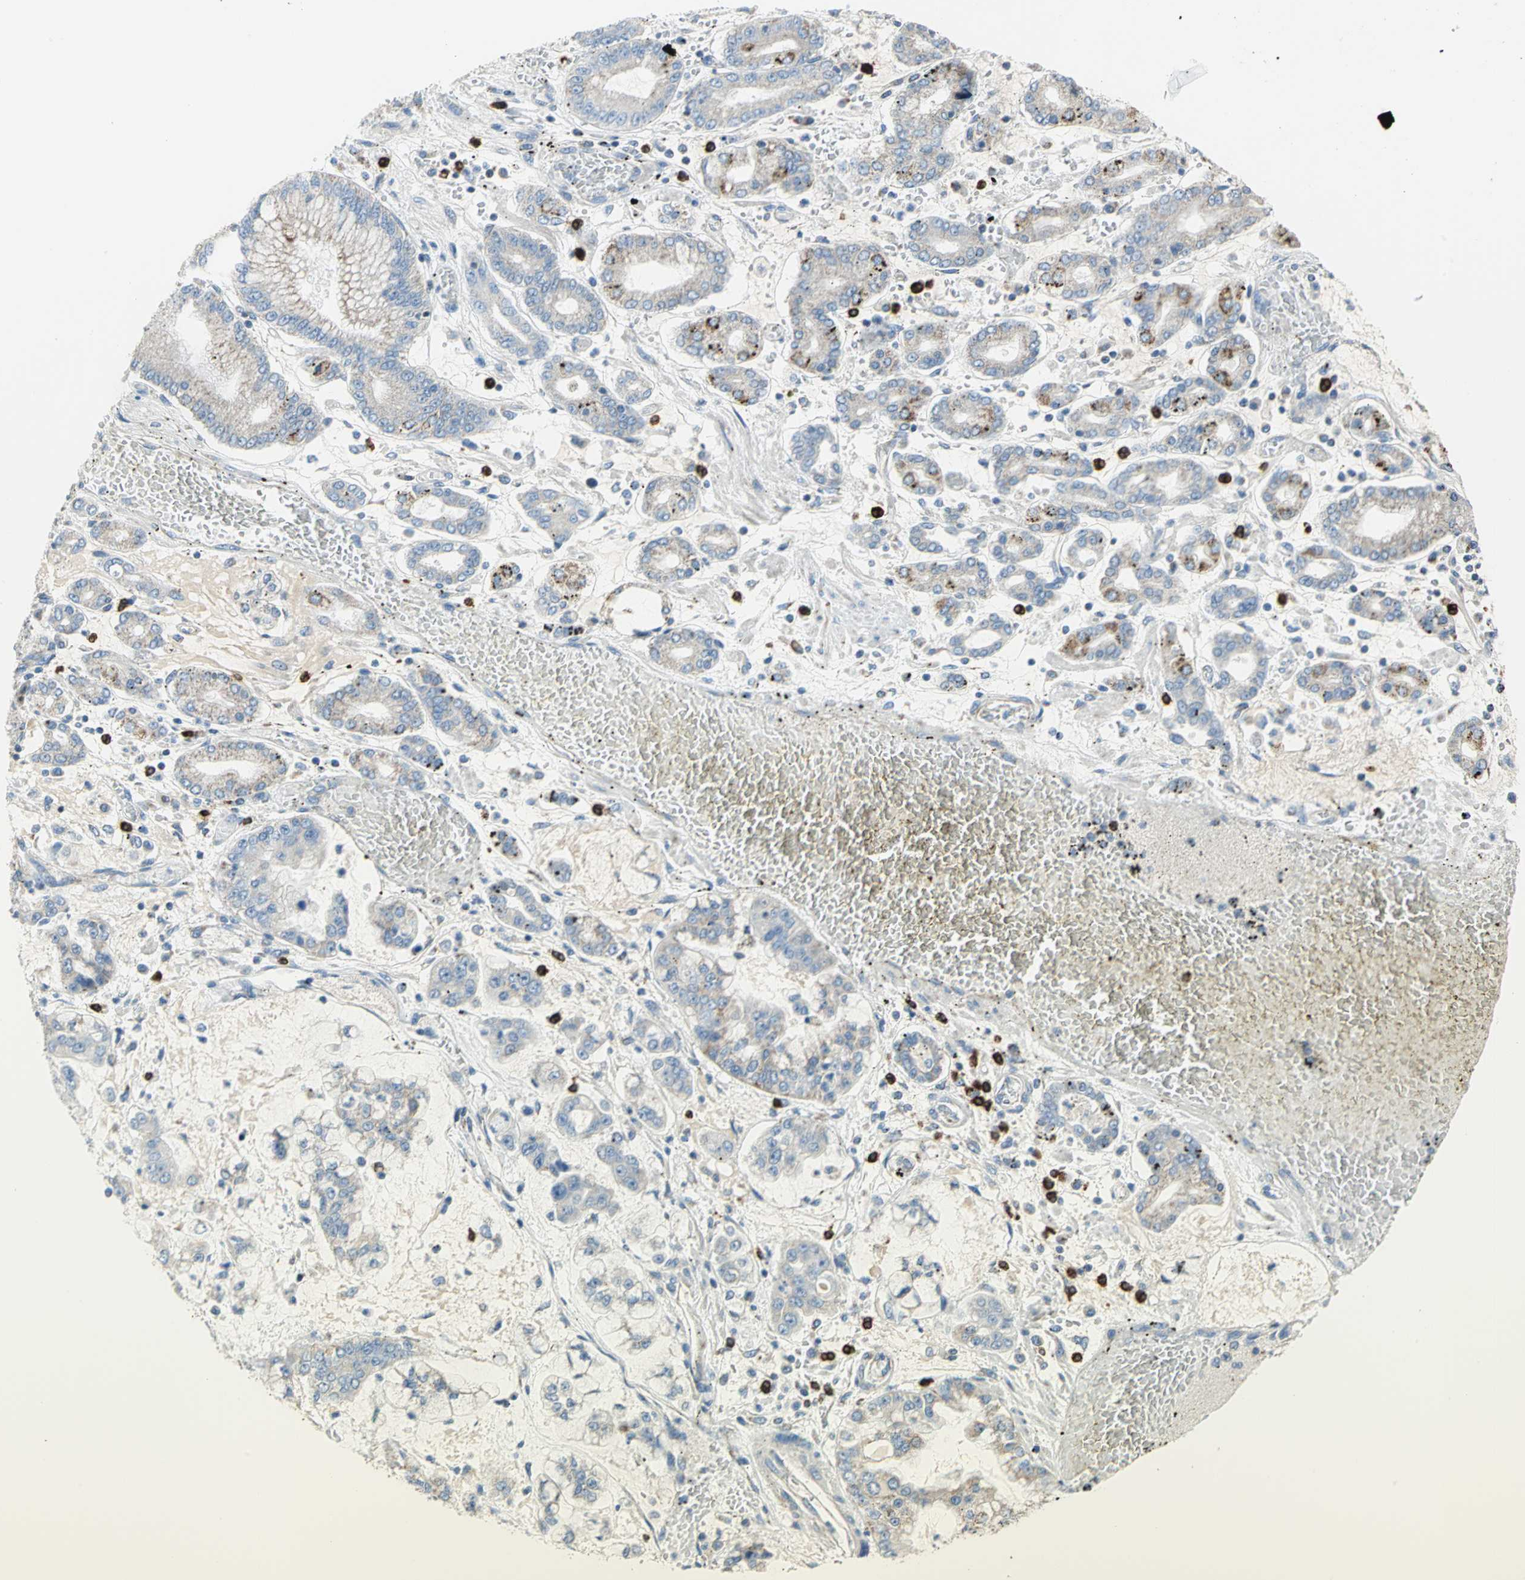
{"staining": {"intensity": "weak", "quantity": "25%-75%", "location": "cytoplasmic/membranous"}, "tissue": "stomach cancer", "cell_type": "Tumor cells", "image_type": "cancer", "snomed": [{"axis": "morphology", "description": "Normal tissue, NOS"}, {"axis": "morphology", "description": "Adenocarcinoma, NOS"}, {"axis": "topography", "description": "Stomach, upper"}, {"axis": "topography", "description": "Stomach"}], "caption": "Stomach adenocarcinoma stained for a protein shows weak cytoplasmic/membranous positivity in tumor cells.", "gene": "ALOX15", "patient": {"sex": "male", "age": 76}}